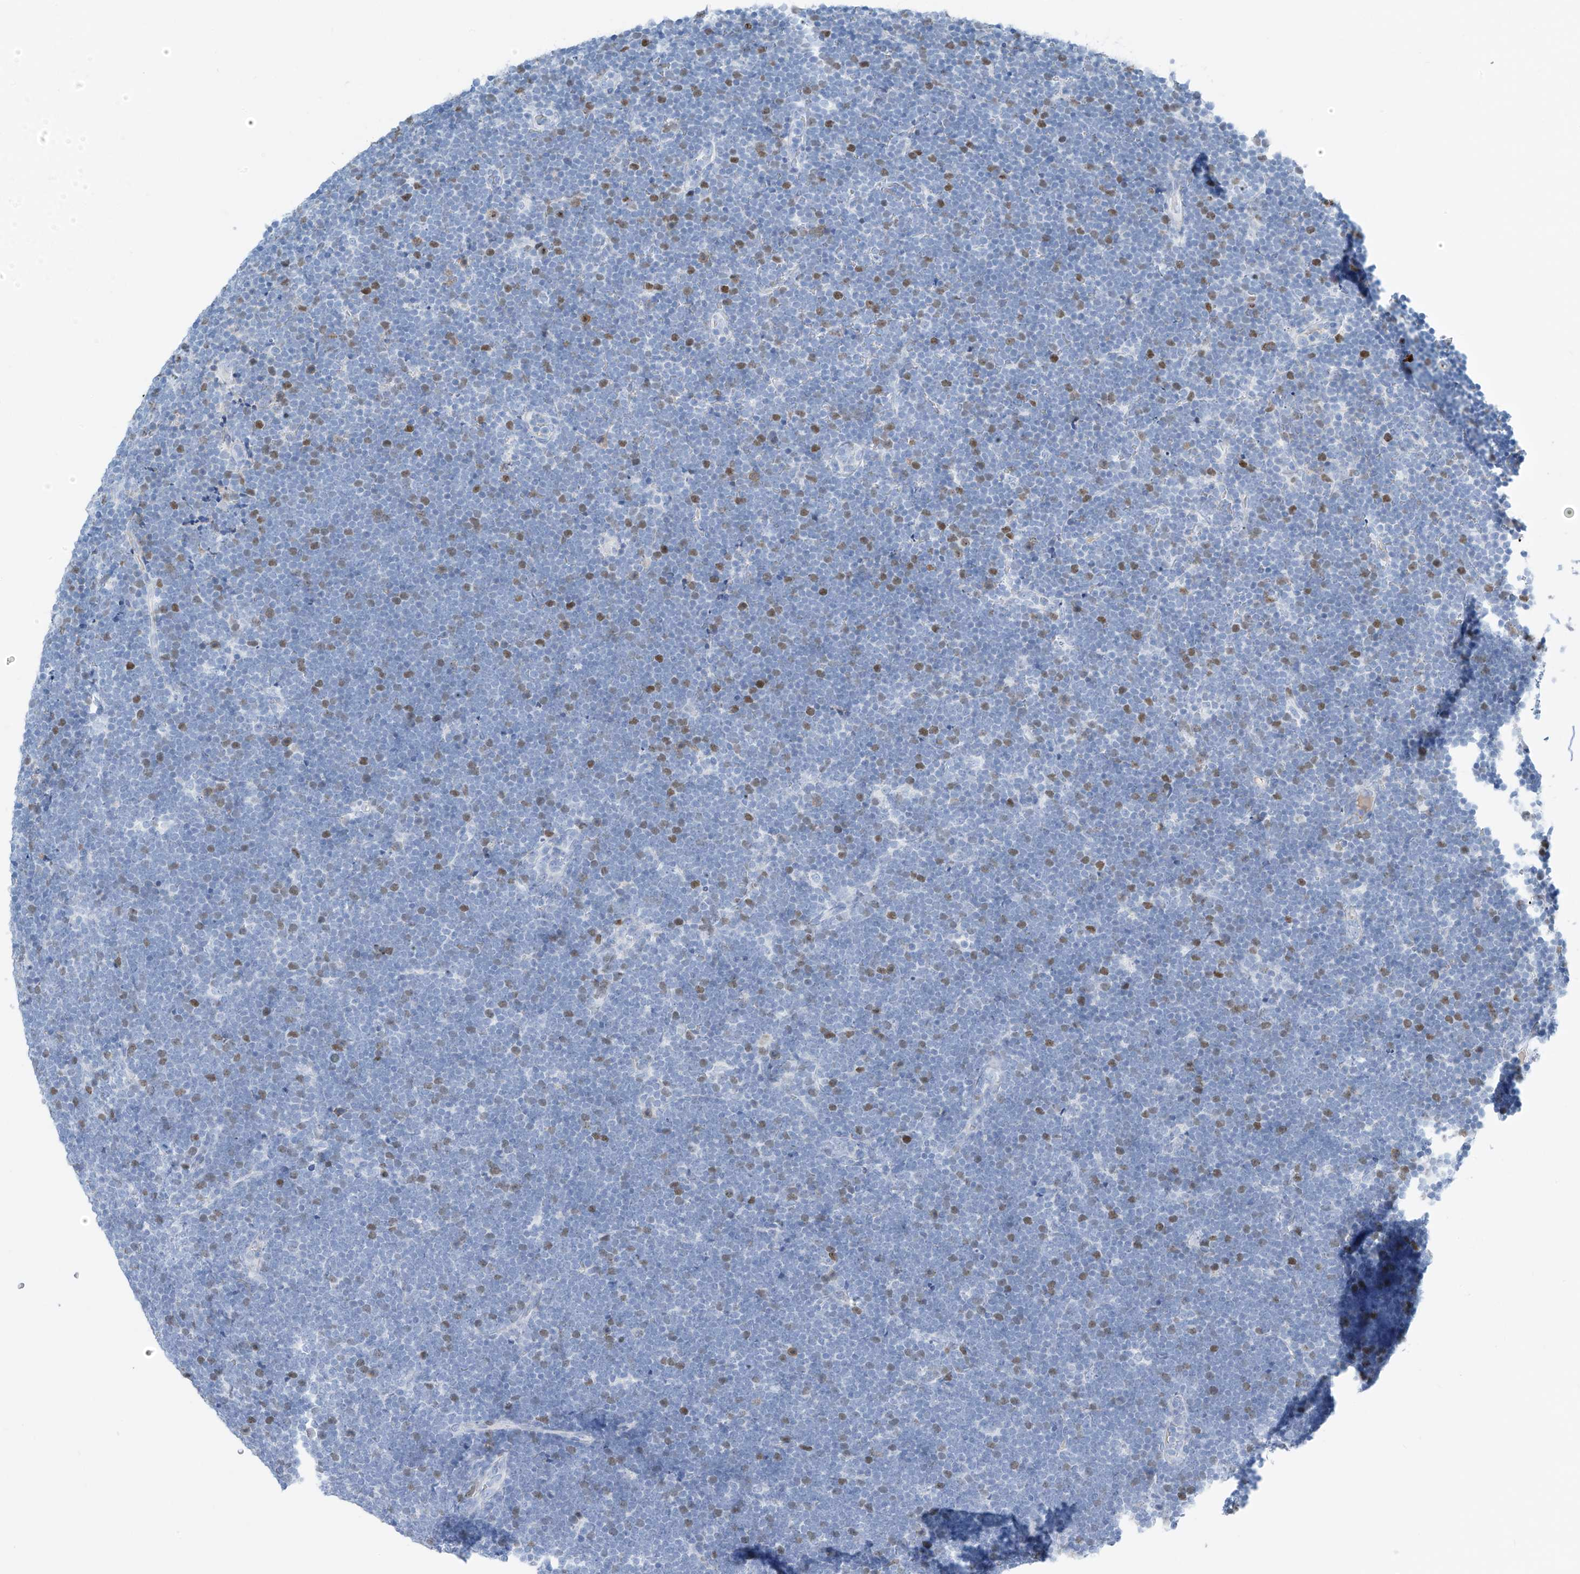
{"staining": {"intensity": "moderate", "quantity": "<25%", "location": "nuclear"}, "tissue": "lymphoma", "cell_type": "Tumor cells", "image_type": "cancer", "snomed": [{"axis": "morphology", "description": "Malignant lymphoma, non-Hodgkin's type, High grade"}, {"axis": "topography", "description": "Lymph node"}], "caption": "The image demonstrates immunohistochemical staining of lymphoma. There is moderate nuclear positivity is identified in approximately <25% of tumor cells.", "gene": "SGO2", "patient": {"sex": "male", "age": 13}}